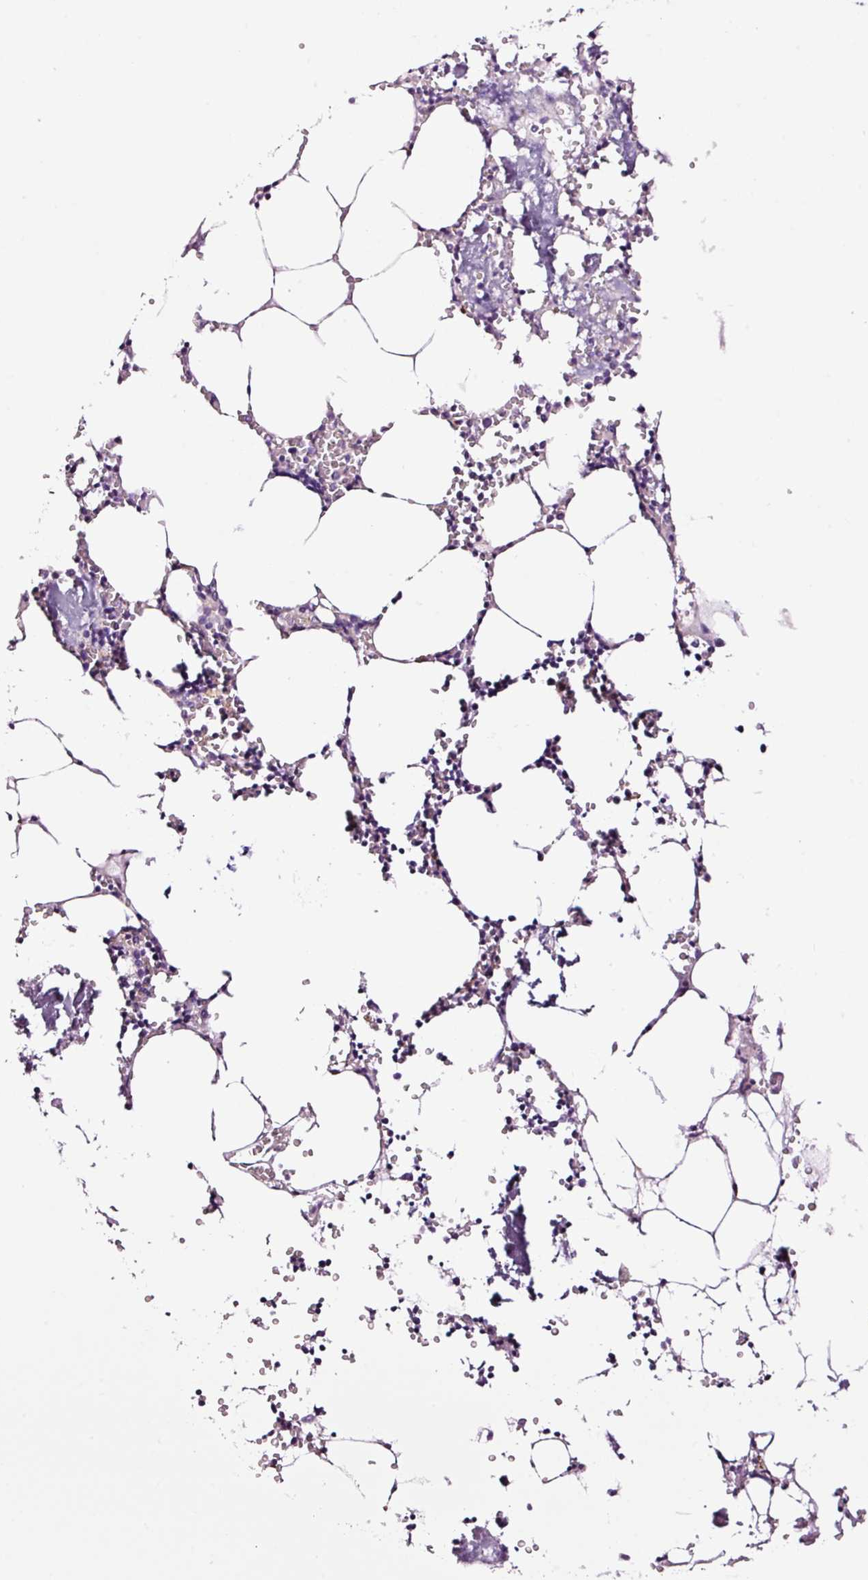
{"staining": {"intensity": "negative", "quantity": "none", "location": "none"}, "tissue": "bone marrow", "cell_type": "Hematopoietic cells", "image_type": "normal", "snomed": [{"axis": "morphology", "description": "Normal tissue, NOS"}, {"axis": "topography", "description": "Bone marrow"}], "caption": "An image of human bone marrow is negative for staining in hematopoietic cells. (Stains: DAB (3,3'-diaminobenzidine) IHC with hematoxylin counter stain, Microscopy: brightfield microscopy at high magnification).", "gene": "PAM", "patient": {"sex": "male", "age": 54}}